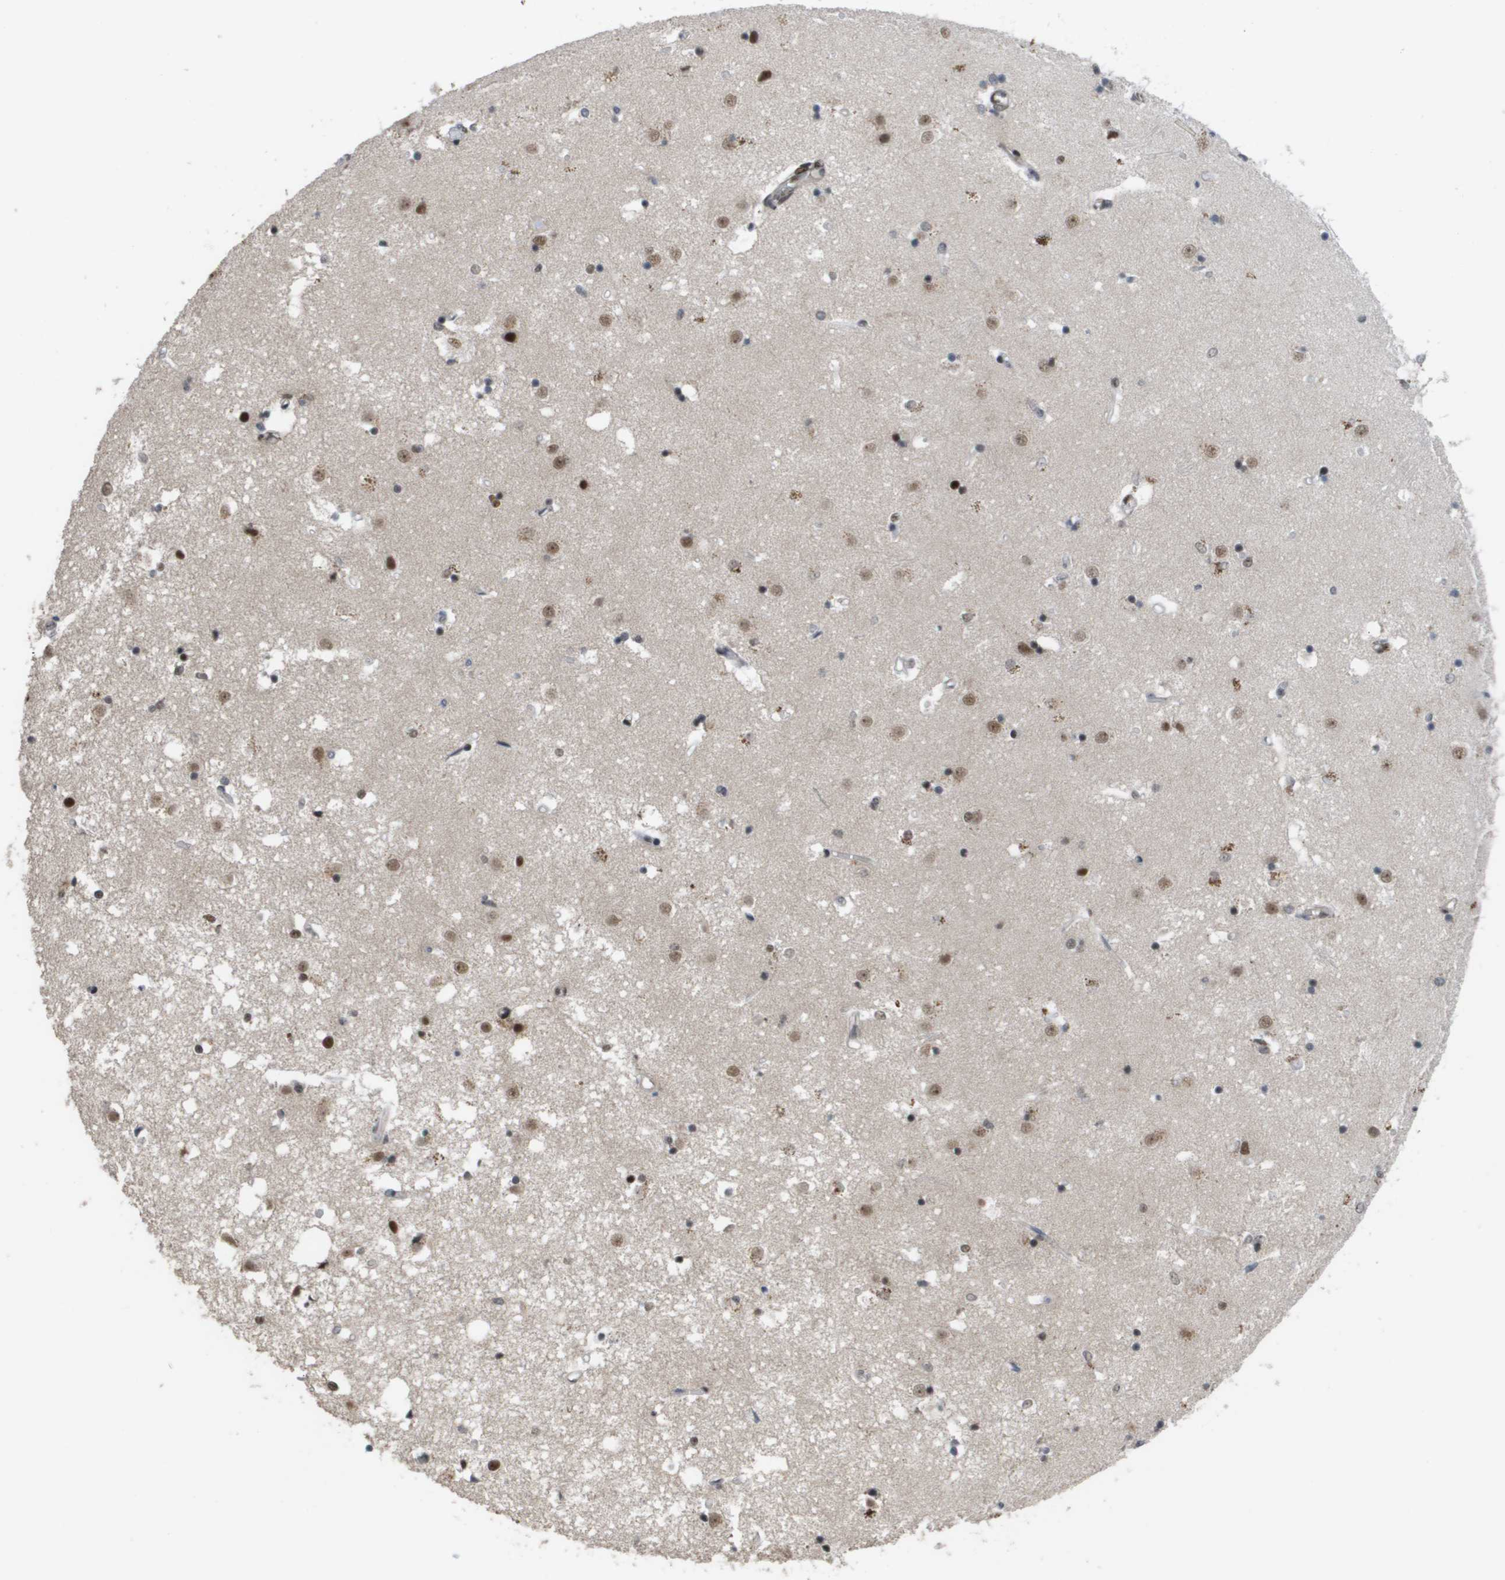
{"staining": {"intensity": "strong", "quantity": "<25%", "location": "nuclear"}, "tissue": "caudate", "cell_type": "Glial cells", "image_type": "normal", "snomed": [{"axis": "morphology", "description": "Normal tissue, NOS"}, {"axis": "topography", "description": "Lateral ventricle wall"}], "caption": "This micrograph exhibits immunohistochemistry (IHC) staining of normal human caudate, with medium strong nuclear expression in about <25% of glial cells.", "gene": "CDT1", "patient": {"sex": "male", "age": 45}}